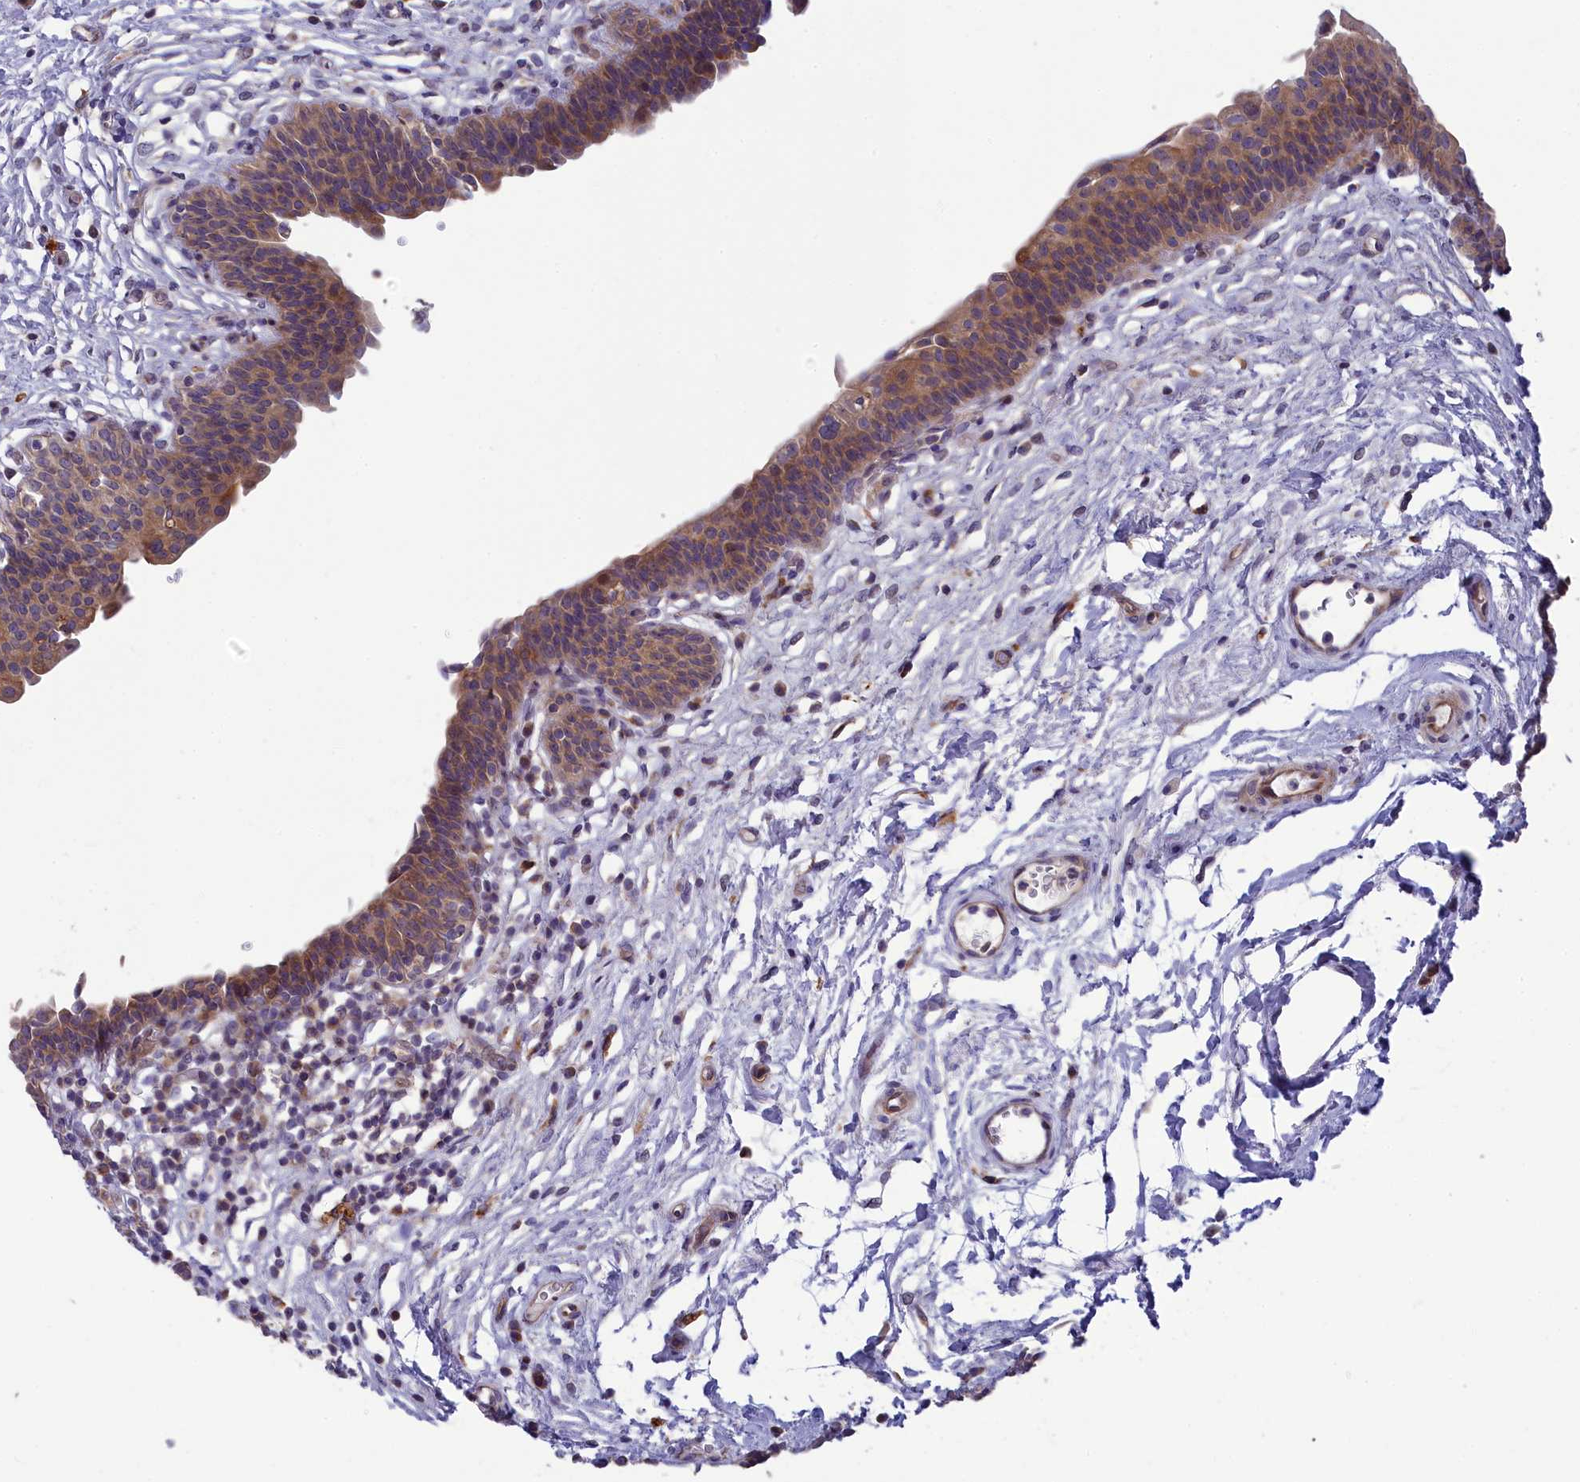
{"staining": {"intensity": "moderate", "quantity": "25%-75%", "location": "cytoplasmic/membranous"}, "tissue": "urinary bladder", "cell_type": "Urothelial cells", "image_type": "normal", "snomed": [{"axis": "morphology", "description": "Normal tissue, NOS"}, {"axis": "topography", "description": "Urinary bladder"}], "caption": "Brown immunohistochemical staining in normal urinary bladder exhibits moderate cytoplasmic/membranous staining in approximately 25%-75% of urothelial cells. (DAB (3,3'-diaminobenzidine) = brown stain, brightfield microscopy at high magnification).", "gene": "BLTP2", "patient": {"sex": "male", "age": 83}}